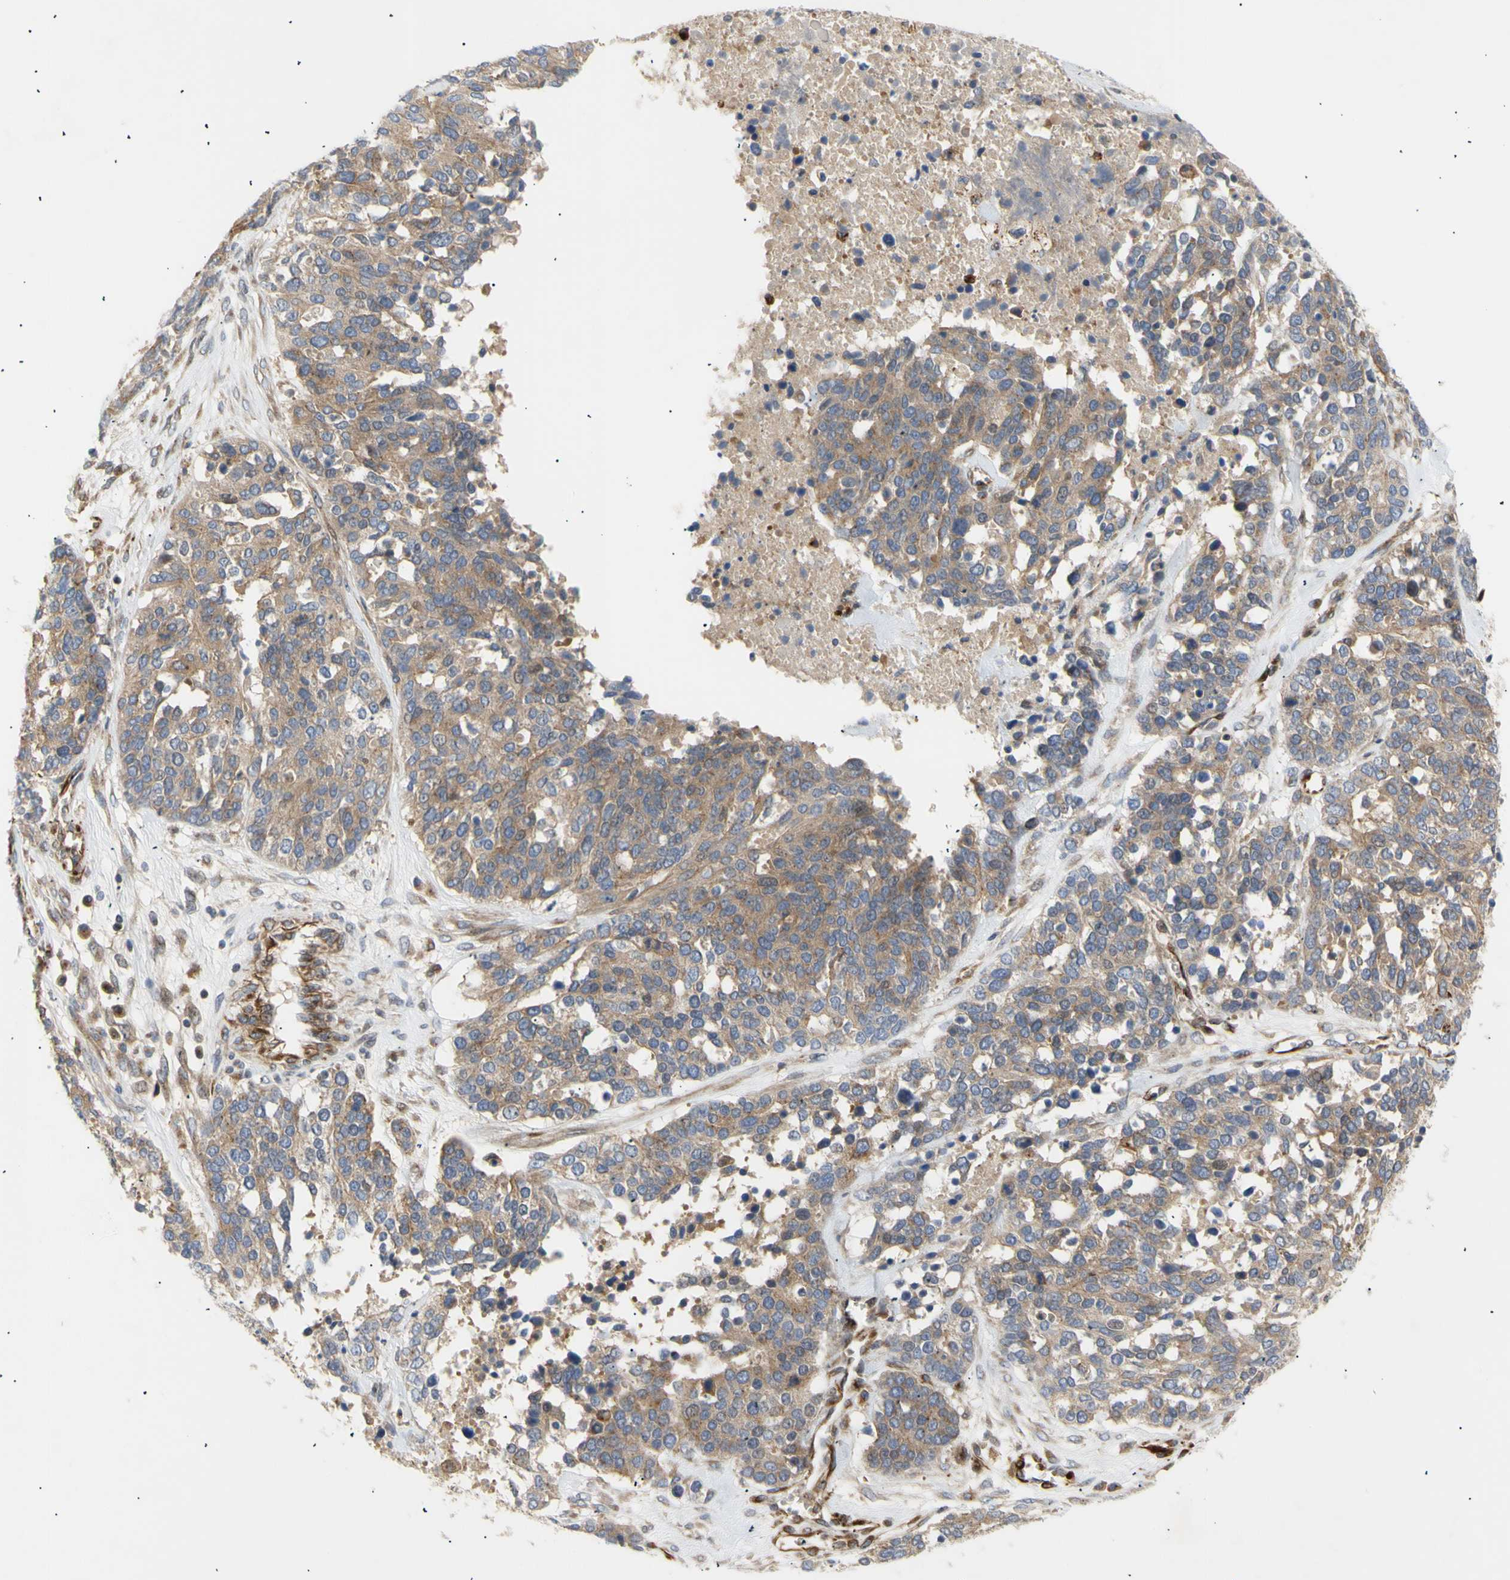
{"staining": {"intensity": "weak", "quantity": ">75%", "location": "cytoplasmic/membranous"}, "tissue": "ovarian cancer", "cell_type": "Tumor cells", "image_type": "cancer", "snomed": [{"axis": "morphology", "description": "Cystadenocarcinoma, serous, NOS"}, {"axis": "topography", "description": "Ovary"}], "caption": "DAB immunohistochemical staining of human serous cystadenocarcinoma (ovarian) shows weak cytoplasmic/membranous protein positivity in about >75% of tumor cells. The protein is stained brown, and the nuclei are stained in blue (DAB (3,3'-diaminobenzidine) IHC with brightfield microscopy, high magnification).", "gene": "TUBG2", "patient": {"sex": "female", "age": 44}}